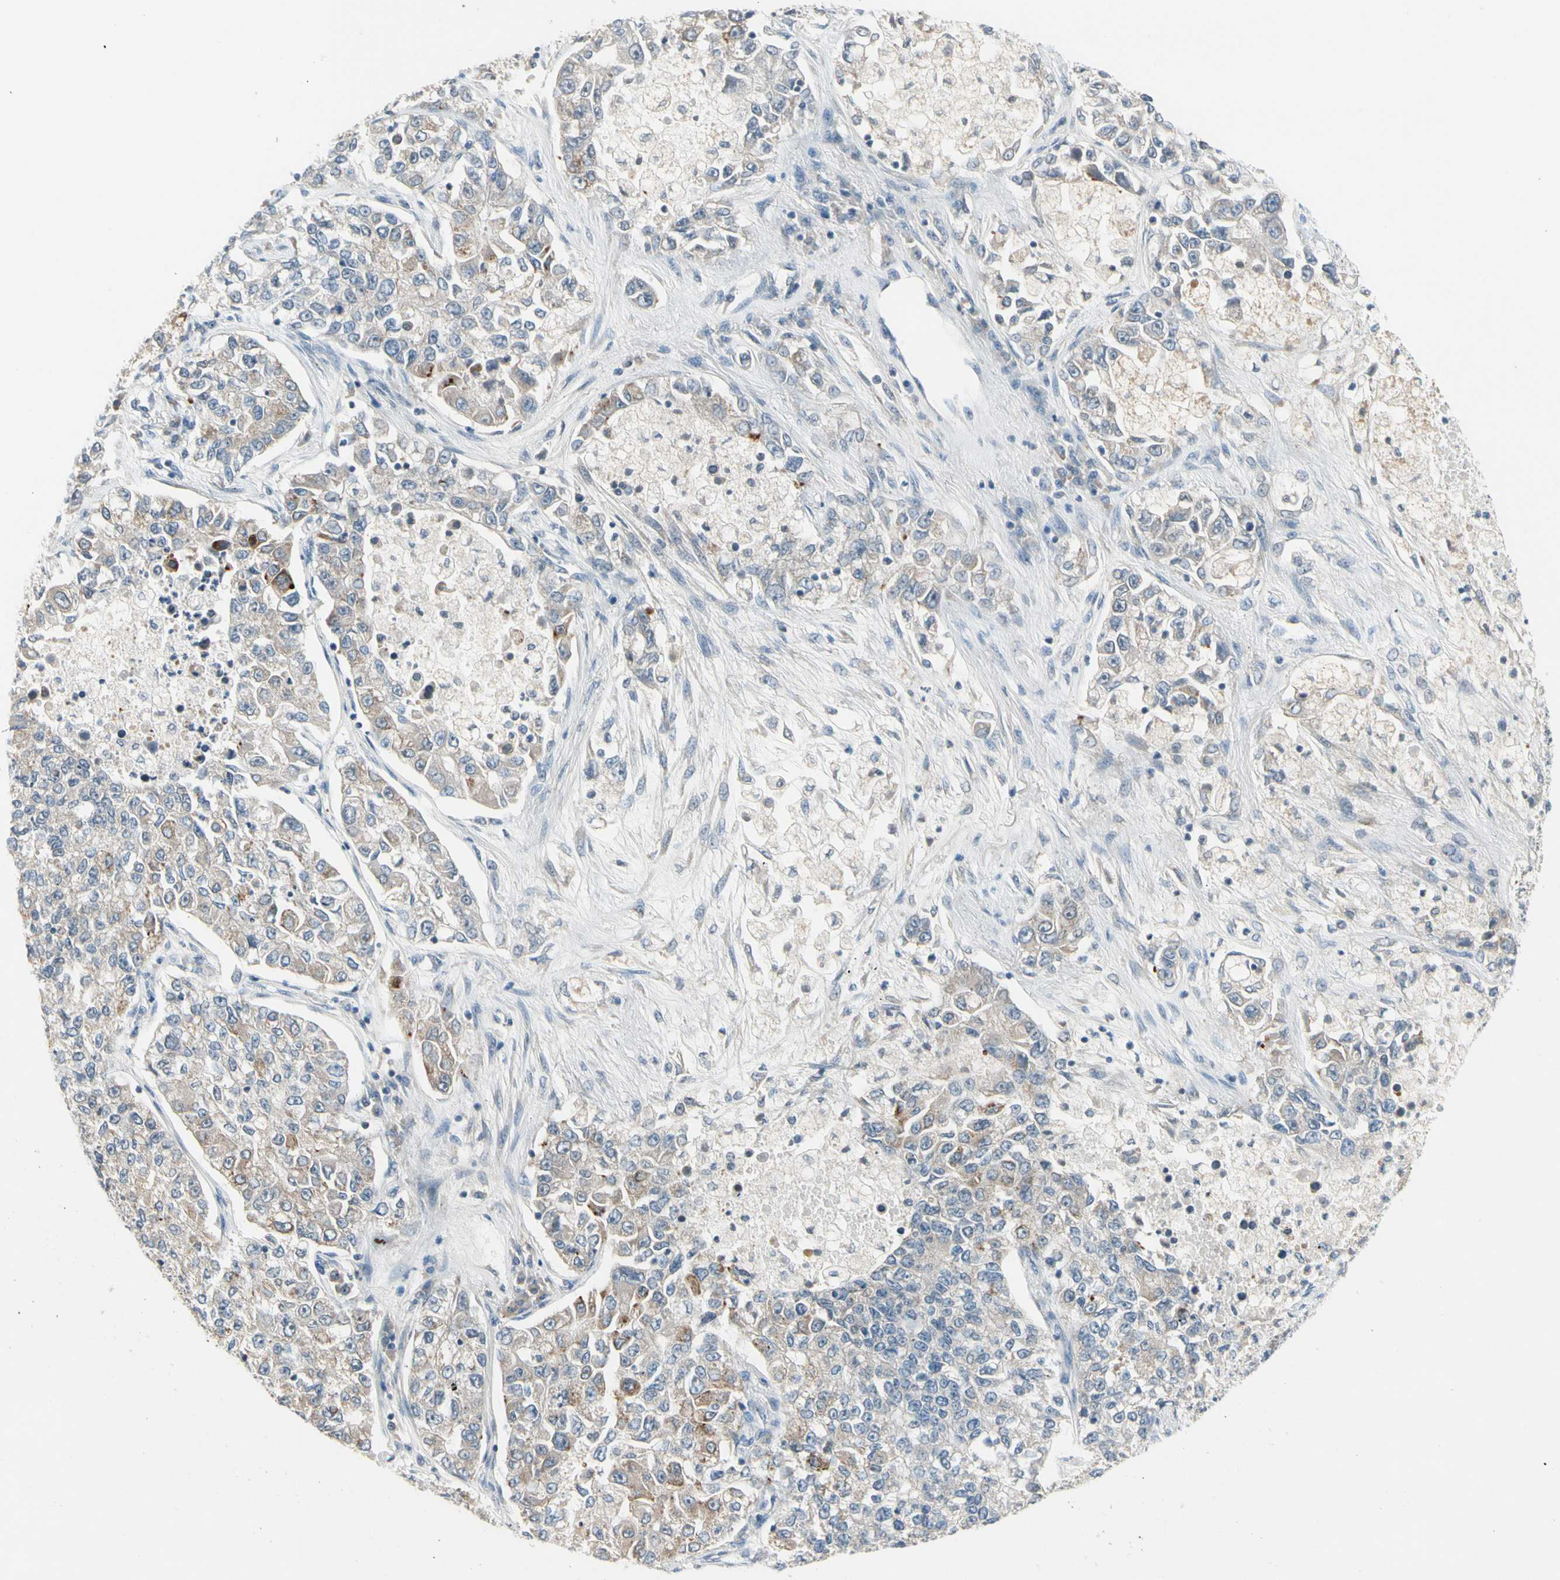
{"staining": {"intensity": "moderate", "quantity": "<25%", "location": "cytoplasmic/membranous"}, "tissue": "lung cancer", "cell_type": "Tumor cells", "image_type": "cancer", "snomed": [{"axis": "morphology", "description": "Adenocarcinoma, NOS"}, {"axis": "topography", "description": "Lung"}], "caption": "Immunohistochemistry (IHC) histopathology image of lung cancer stained for a protein (brown), which displays low levels of moderate cytoplasmic/membranous positivity in about <25% of tumor cells.", "gene": "PIP5K1B", "patient": {"sex": "male", "age": 49}}